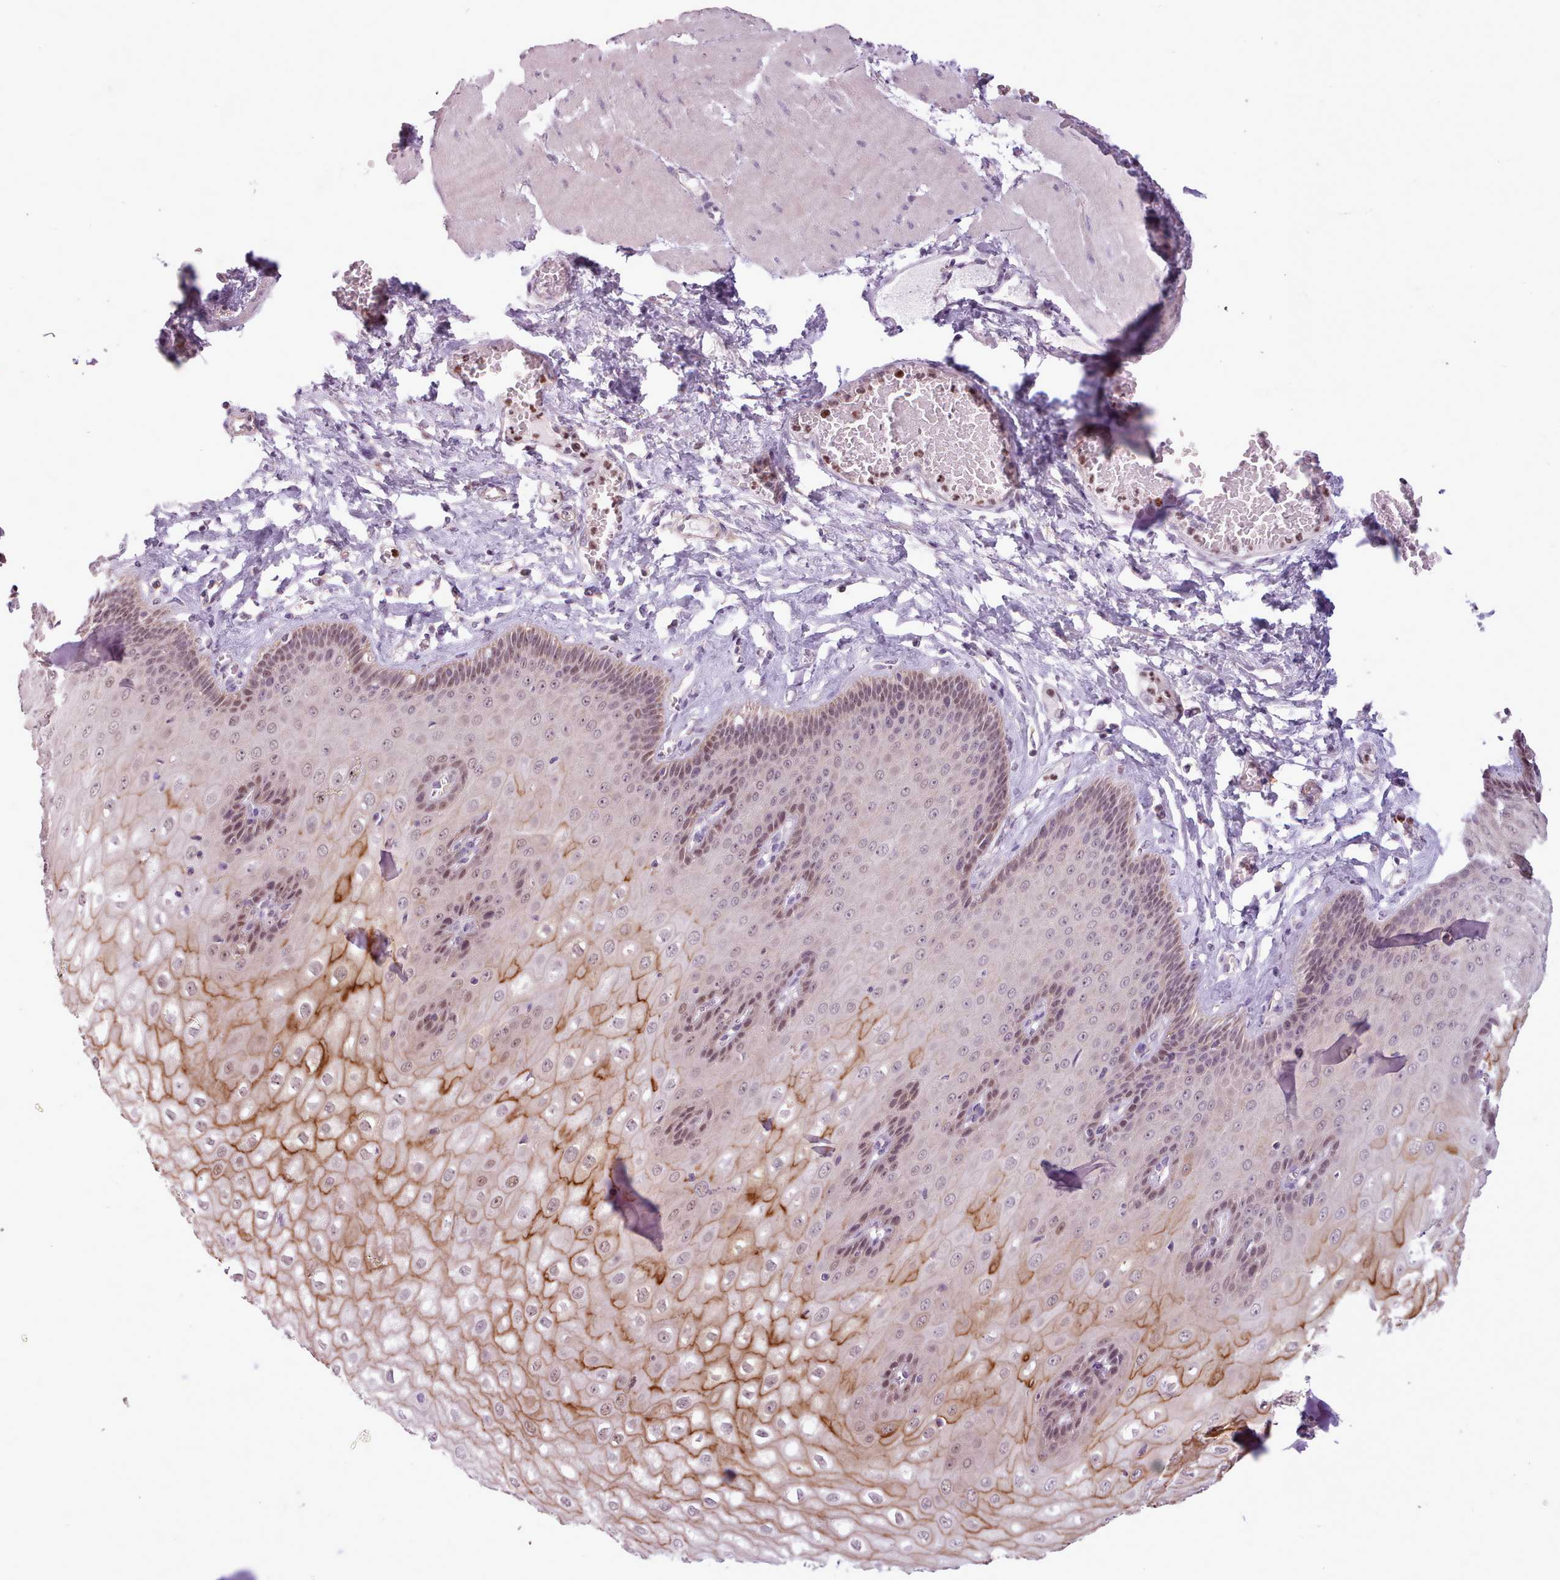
{"staining": {"intensity": "moderate", "quantity": "25%-75%", "location": "cytoplasmic/membranous"}, "tissue": "esophagus", "cell_type": "Squamous epithelial cells", "image_type": "normal", "snomed": [{"axis": "morphology", "description": "Normal tissue, NOS"}, {"axis": "topography", "description": "Esophagus"}], "caption": "A micrograph of esophagus stained for a protein displays moderate cytoplasmic/membranous brown staining in squamous epithelial cells. Nuclei are stained in blue.", "gene": "SLURP1", "patient": {"sex": "male", "age": 60}}